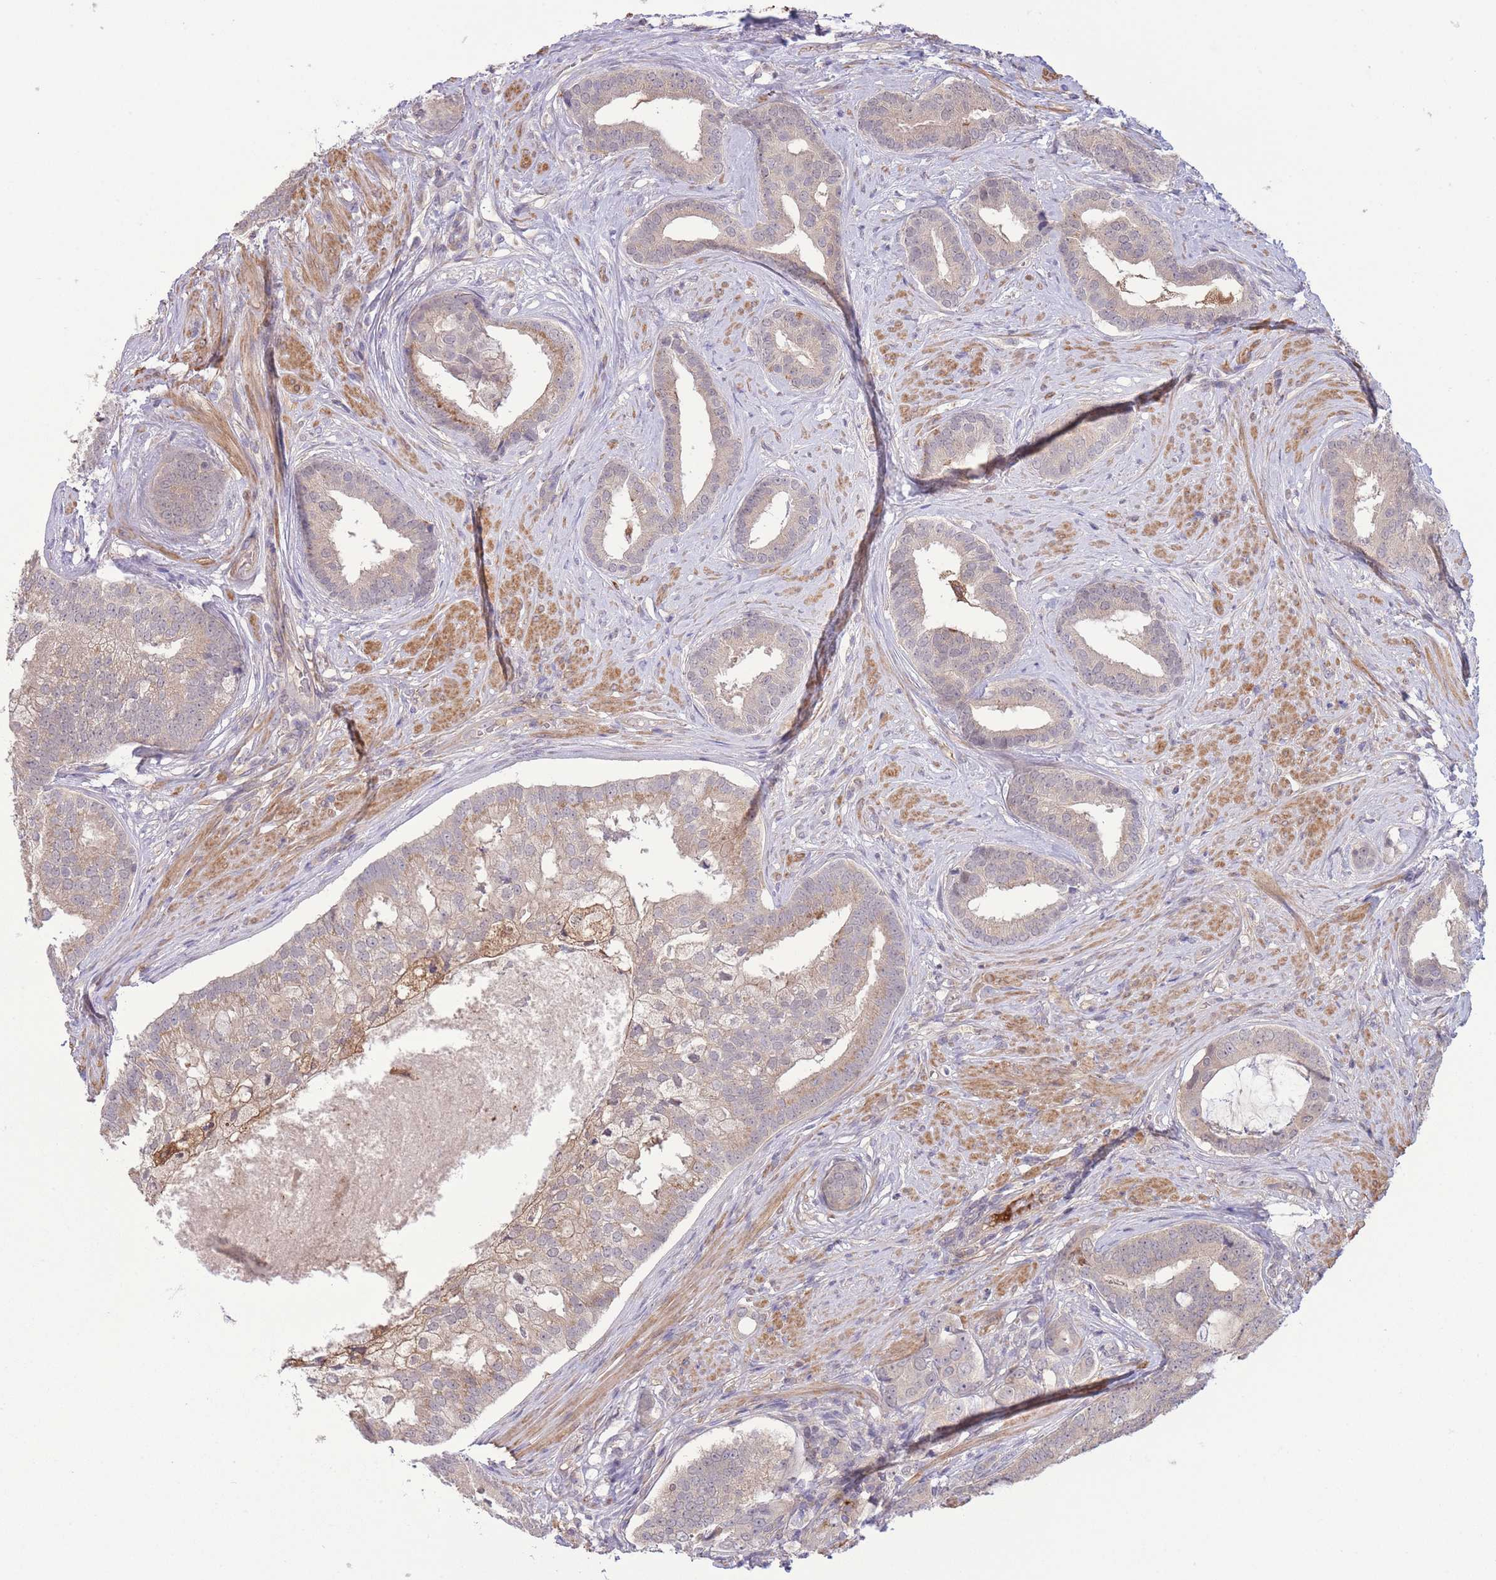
{"staining": {"intensity": "weak", "quantity": "<25%", "location": "cytoplasmic/membranous"}, "tissue": "prostate cancer", "cell_type": "Tumor cells", "image_type": "cancer", "snomed": [{"axis": "morphology", "description": "Adenocarcinoma, High grade"}, {"axis": "topography", "description": "Prostate"}], "caption": "There is no significant staining in tumor cells of prostate adenocarcinoma (high-grade). (DAB immunohistochemistry (IHC) visualized using brightfield microscopy, high magnification).", "gene": "ZNF304", "patient": {"sex": "male", "age": 55}}